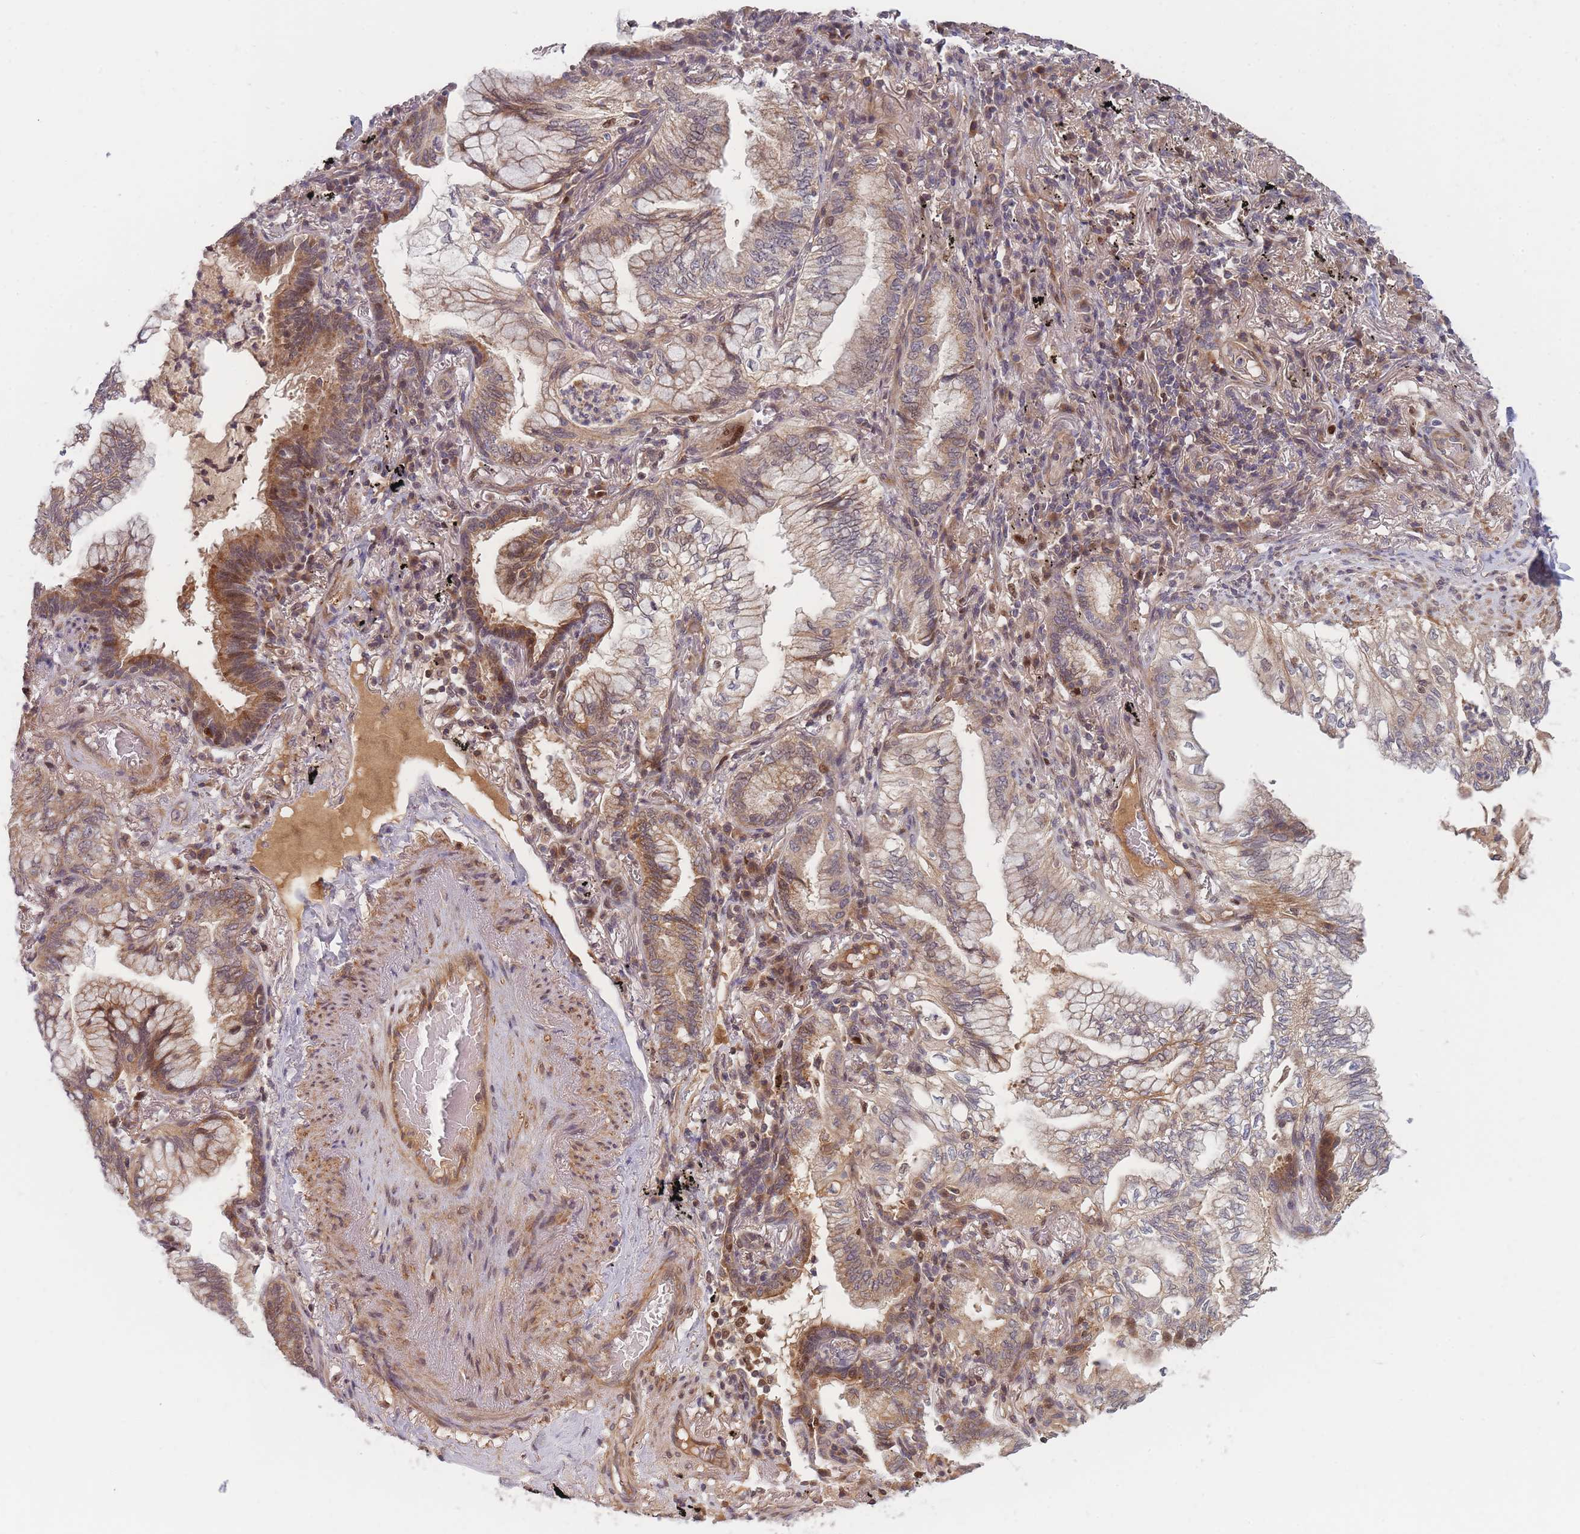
{"staining": {"intensity": "moderate", "quantity": ">75%", "location": "cytoplasmic/membranous"}, "tissue": "lung cancer", "cell_type": "Tumor cells", "image_type": "cancer", "snomed": [{"axis": "morphology", "description": "Adenocarcinoma, NOS"}, {"axis": "topography", "description": "Lung"}], "caption": "Lung cancer (adenocarcinoma) was stained to show a protein in brown. There is medium levels of moderate cytoplasmic/membranous staining in approximately >75% of tumor cells.", "gene": "FAM153A", "patient": {"sex": "female", "age": 70}}